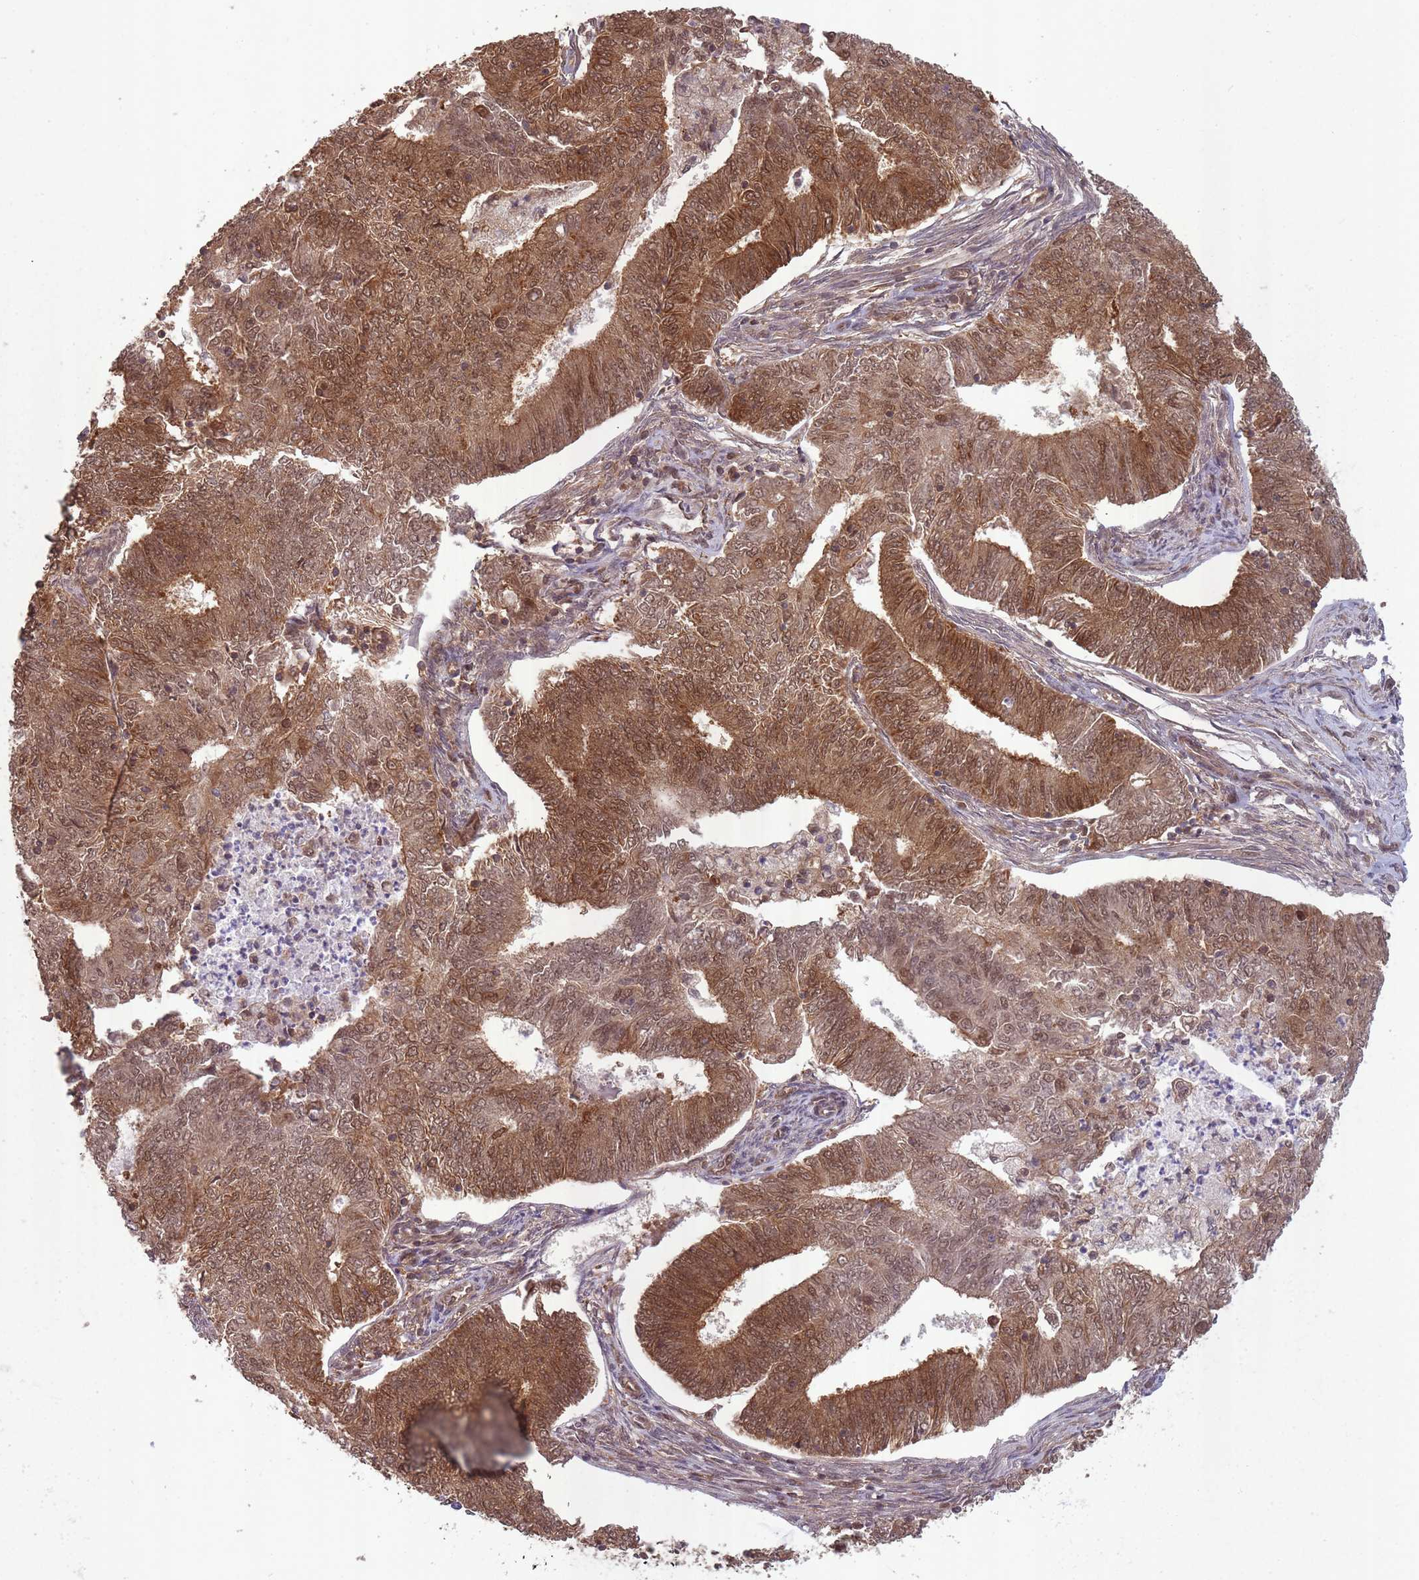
{"staining": {"intensity": "moderate", "quantity": ">75%", "location": "cytoplasmic/membranous,nuclear"}, "tissue": "endometrial cancer", "cell_type": "Tumor cells", "image_type": "cancer", "snomed": [{"axis": "morphology", "description": "Adenocarcinoma, NOS"}, {"axis": "topography", "description": "Endometrium"}], "caption": "A medium amount of moderate cytoplasmic/membranous and nuclear positivity is identified in about >75% of tumor cells in endometrial cancer tissue. (Brightfield microscopy of DAB IHC at high magnification).", "gene": "PPP6R3", "patient": {"sex": "female", "age": 62}}